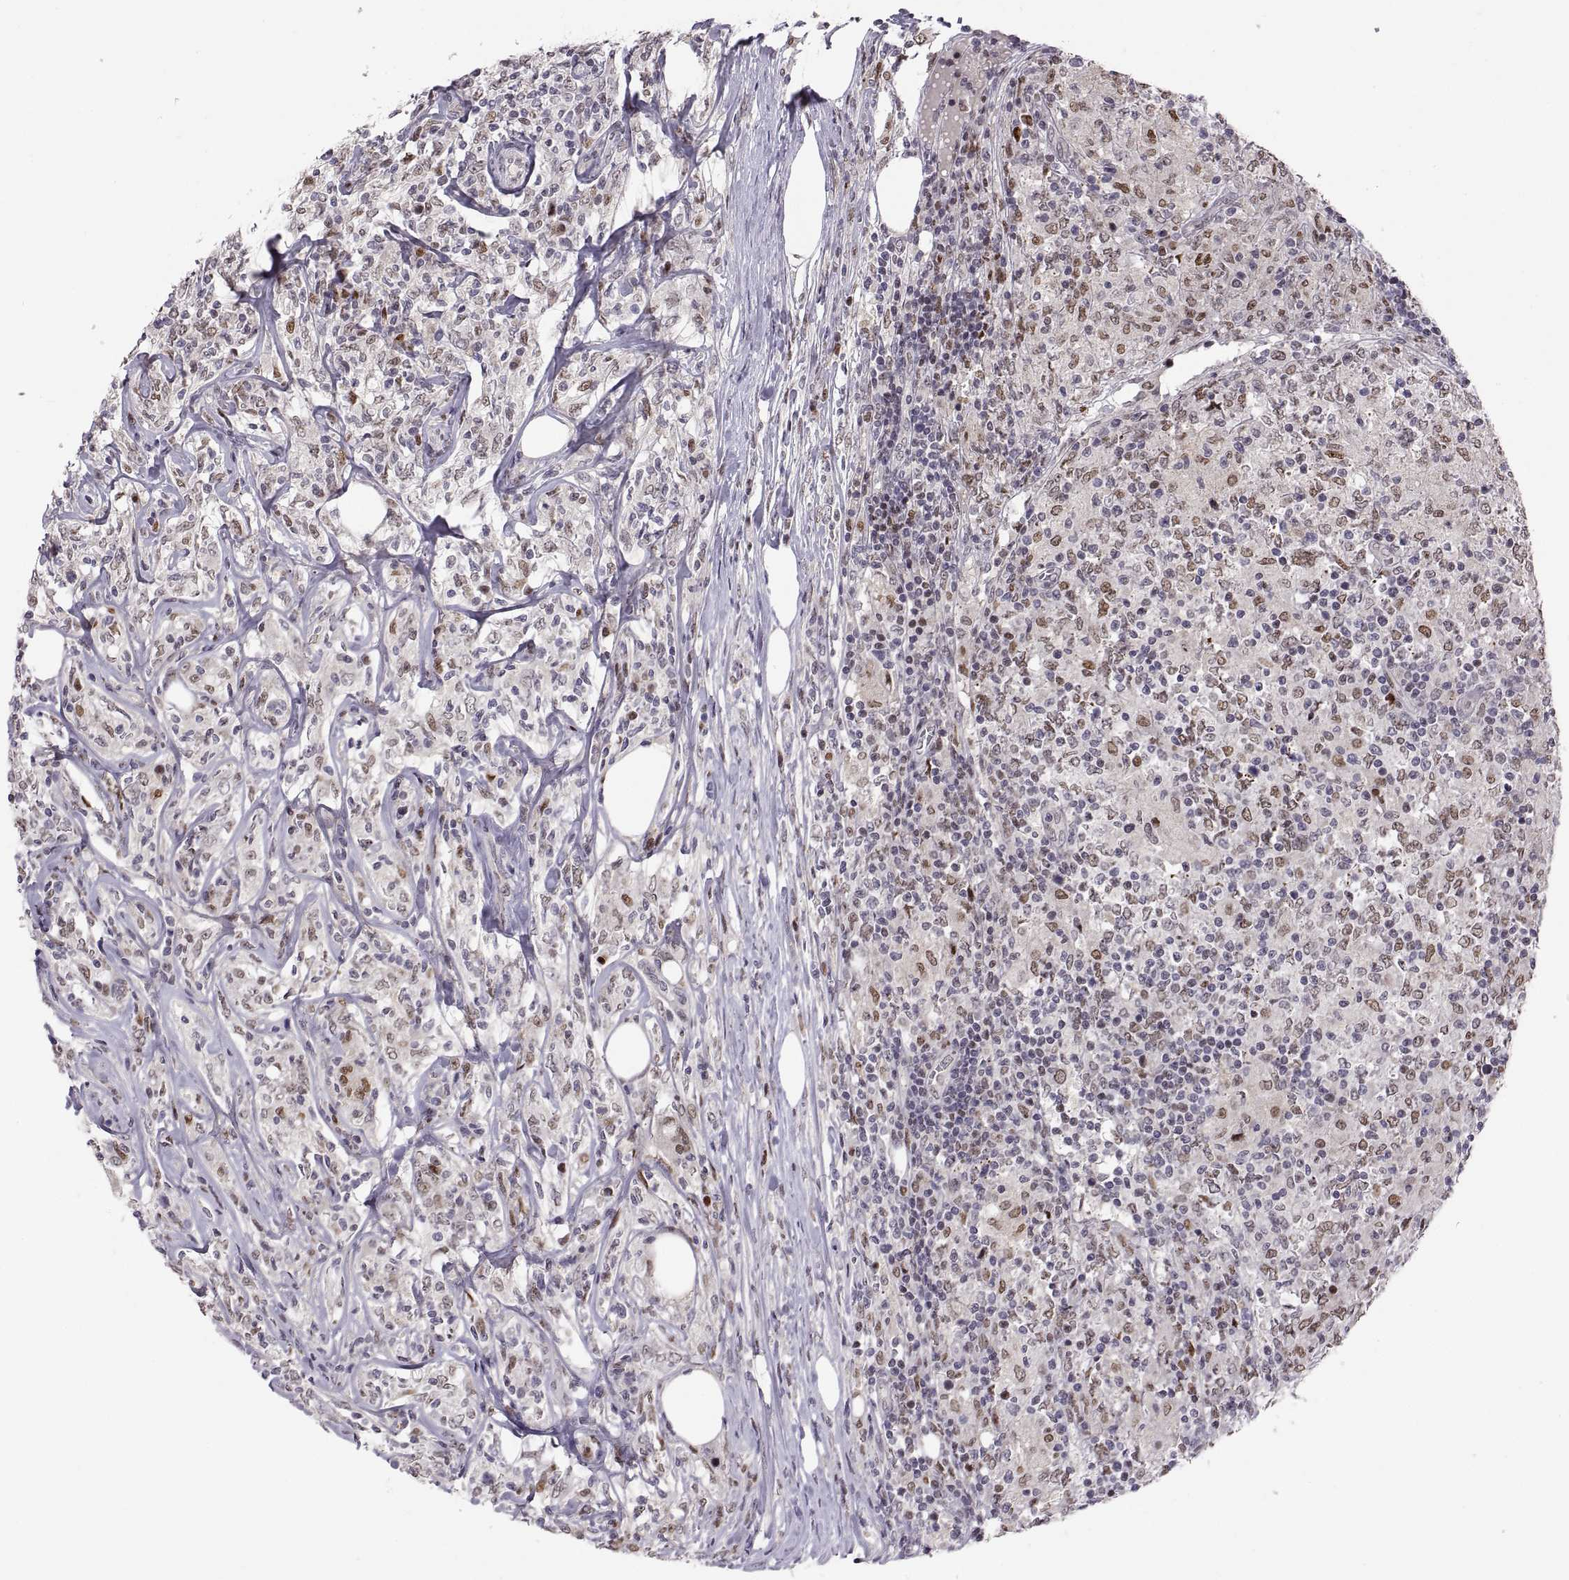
{"staining": {"intensity": "moderate", "quantity": "25%-75%", "location": "nuclear"}, "tissue": "lymphoma", "cell_type": "Tumor cells", "image_type": "cancer", "snomed": [{"axis": "morphology", "description": "Malignant lymphoma, non-Hodgkin's type, High grade"}, {"axis": "topography", "description": "Lymph node"}], "caption": "A histopathology image of lymphoma stained for a protein shows moderate nuclear brown staining in tumor cells. The protein is shown in brown color, while the nuclei are stained blue.", "gene": "SNAI1", "patient": {"sex": "female", "age": 84}}